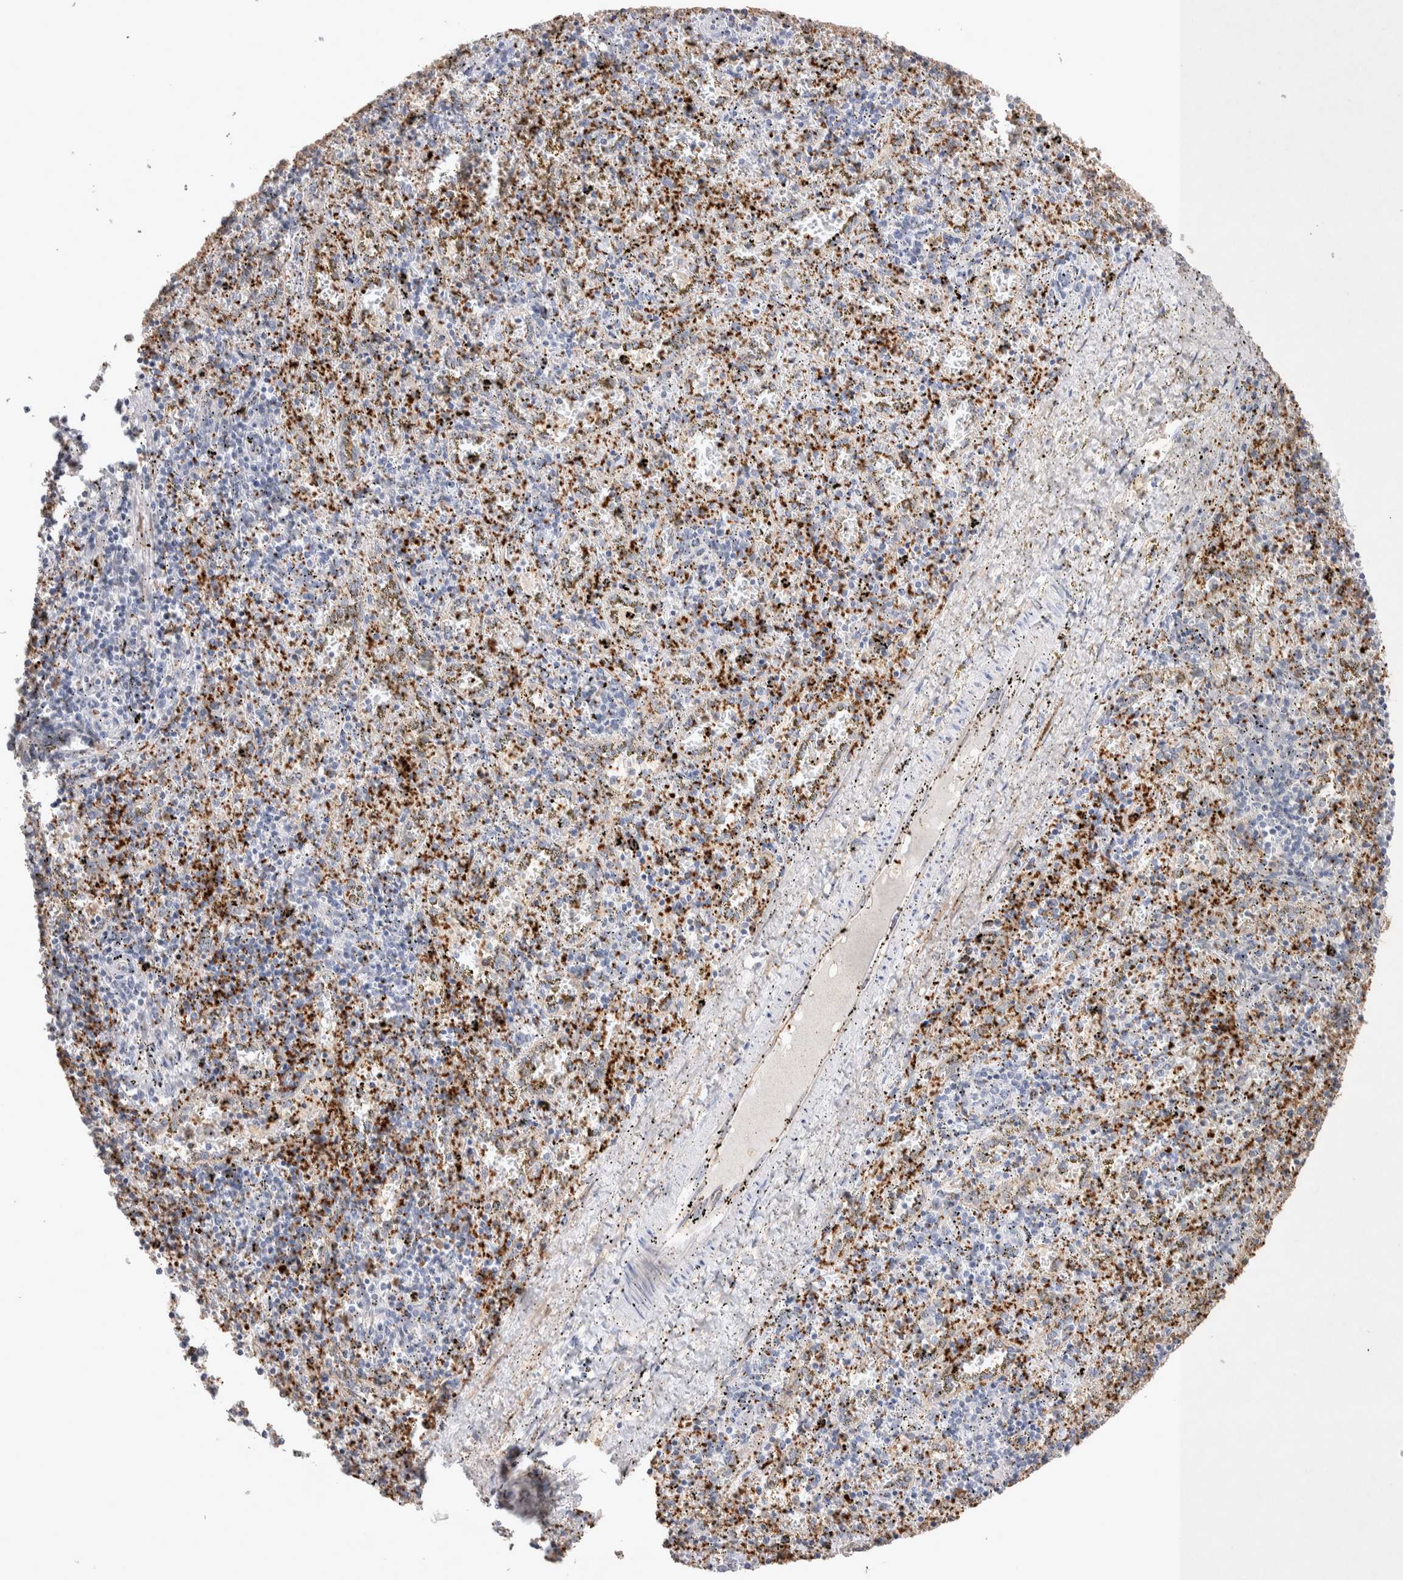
{"staining": {"intensity": "strong", "quantity": "25%-75%", "location": "cytoplasmic/membranous"}, "tissue": "spleen", "cell_type": "Cells in red pulp", "image_type": "normal", "snomed": [{"axis": "morphology", "description": "Normal tissue, NOS"}, {"axis": "topography", "description": "Spleen"}], "caption": "High-magnification brightfield microscopy of normal spleen stained with DAB (3,3'-diaminobenzidine) (brown) and counterstained with hematoxylin (blue). cells in red pulp exhibit strong cytoplasmic/membranous expression is identified in about25%-75% of cells.", "gene": "FFAR2", "patient": {"sex": "male", "age": 11}}